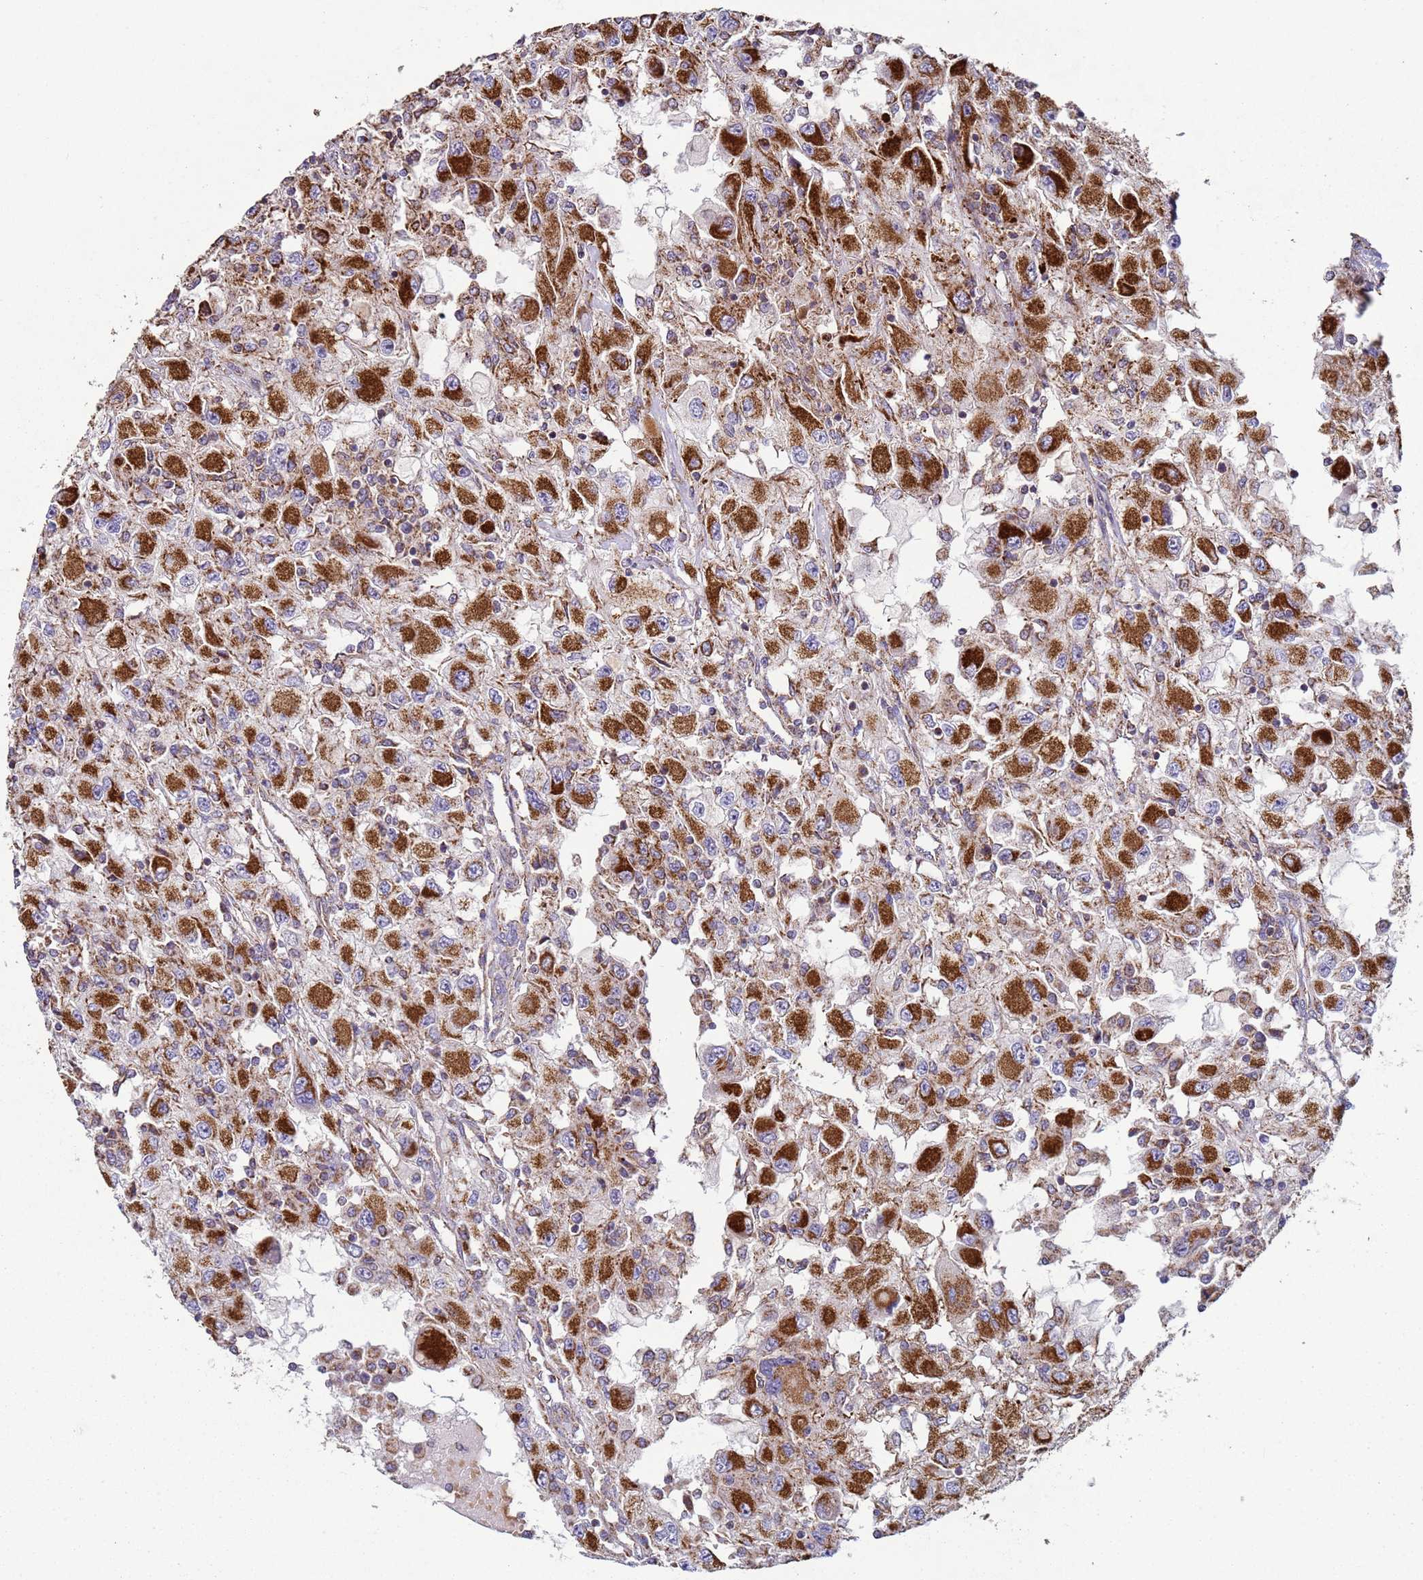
{"staining": {"intensity": "strong", "quantity": ">75%", "location": "cytoplasmic/membranous"}, "tissue": "renal cancer", "cell_type": "Tumor cells", "image_type": "cancer", "snomed": [{"axis": "morphology", "description": "Adenocarcinoma, NOS"}, {"axis": "topography", "description": "Kidney"}], "caption": "IHC staining of renal cancer (adenocarcinoma), which exhibits high levels of strong cytoplasmic/membranous expression in about >75% of tumor cells indicating strong cytoplasmic/membranous protein expression. The staining was performed using DAB (brown) for protein detection and nuclei were counterstained in hematoxylin (blue).", "gene": "FBXO33", "patient": {"sex": "female", "age": 67}}